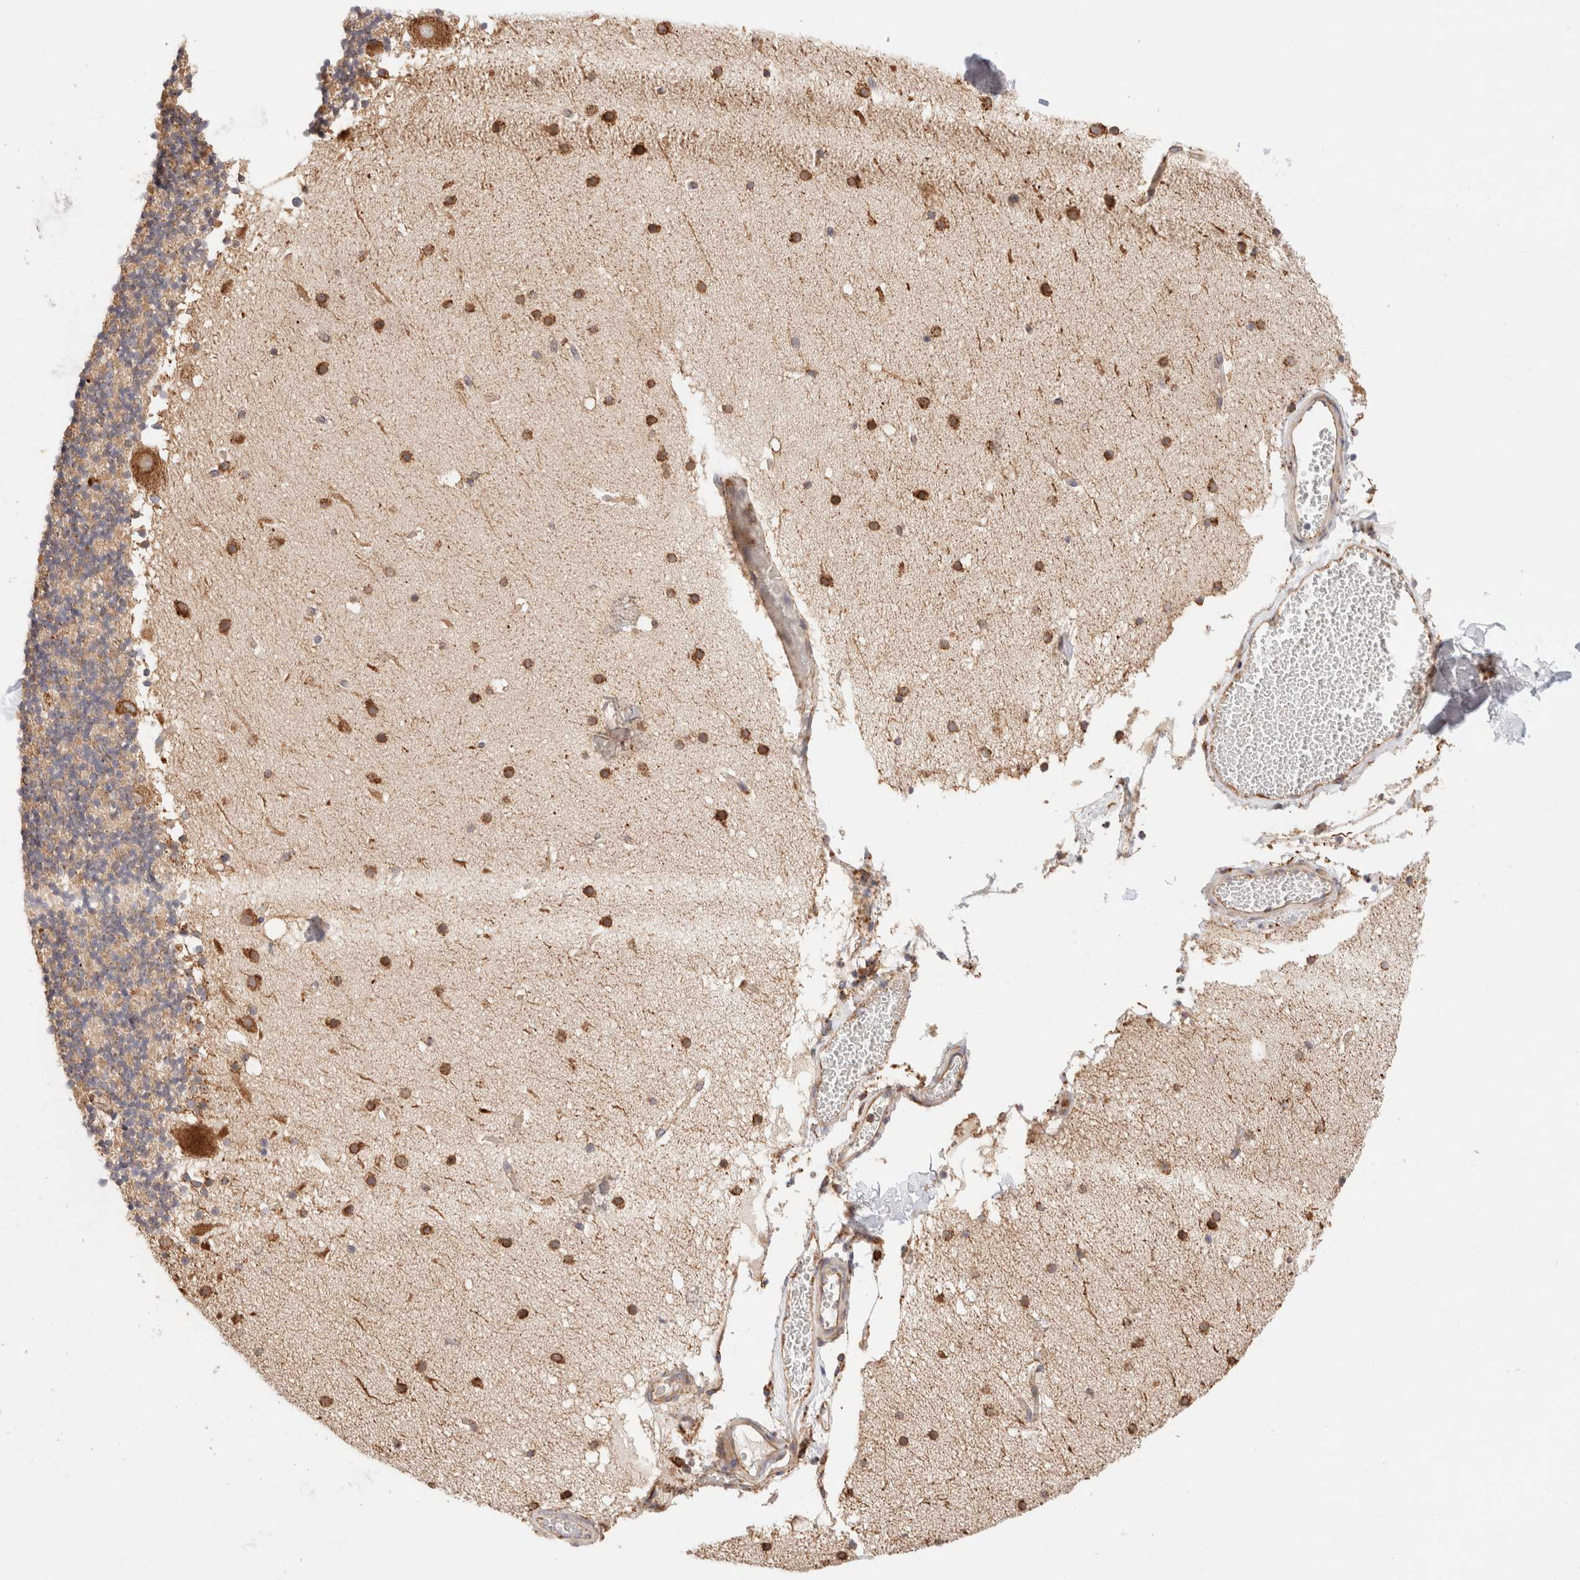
{"staining": {"intensity": "moderate", "quantity": ">75%", "location": "cytoplasmic/membranous"}, "tissue": "cerebellum", "cell_type": "Cells in granular layer", "image_type": "normal", "snomed": [{"axis": "morphology", "description": "Normal tissue, NOS"}, {"axis": "topography", "description": "Cerebellum"}], "caption": "DAB (3,3'-diaminobenzidine) immunohistochemical staining of normal human cerebellum shows moderate cytoplasmic/membranous protein expression in about >75% of cells in granular layer.", "gene": "FER", "patient": {"sex": "male", "age": 57}}